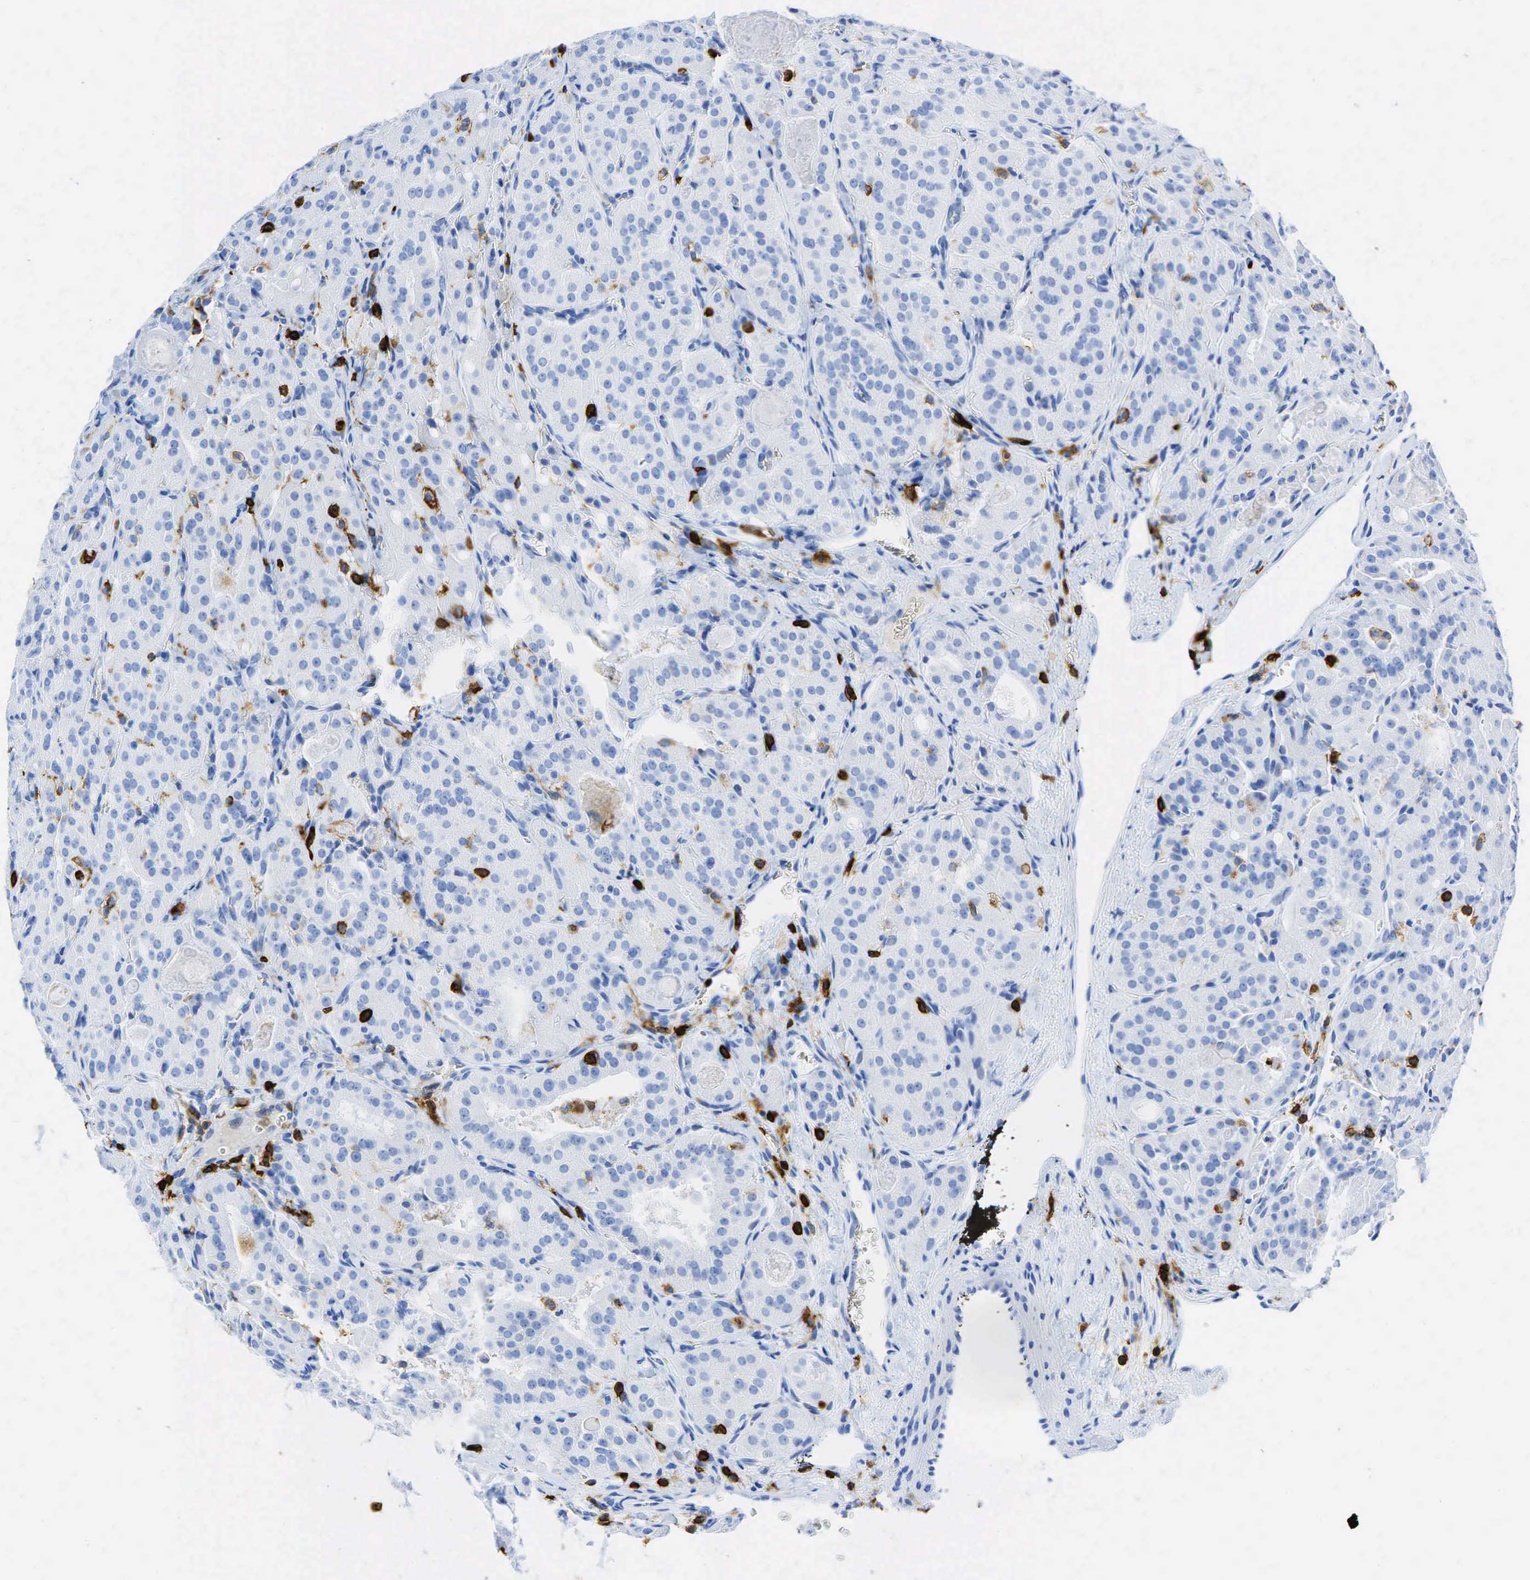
{"staining": {"intensity": "negative", "quantity": "none", "location": "none"}, "tissue": "thyroid cancer", "cell_type": "Tumor cells", "image_type": "cancer", "snomed": [{"axis": "morphology", "description": "Carcinoma, NOS"}, {"axis": "topography", "description": "Thyroid gland"}], "caption": "Tumor cells are negative for protein expression in human carcinoma (thyroid). (DAB (3,3'-diaminobenzidine) immunohistochemistry (IHC), high magnification).", "gene": "PTPRC", "patient": {"sex": "male", "age": 76}}